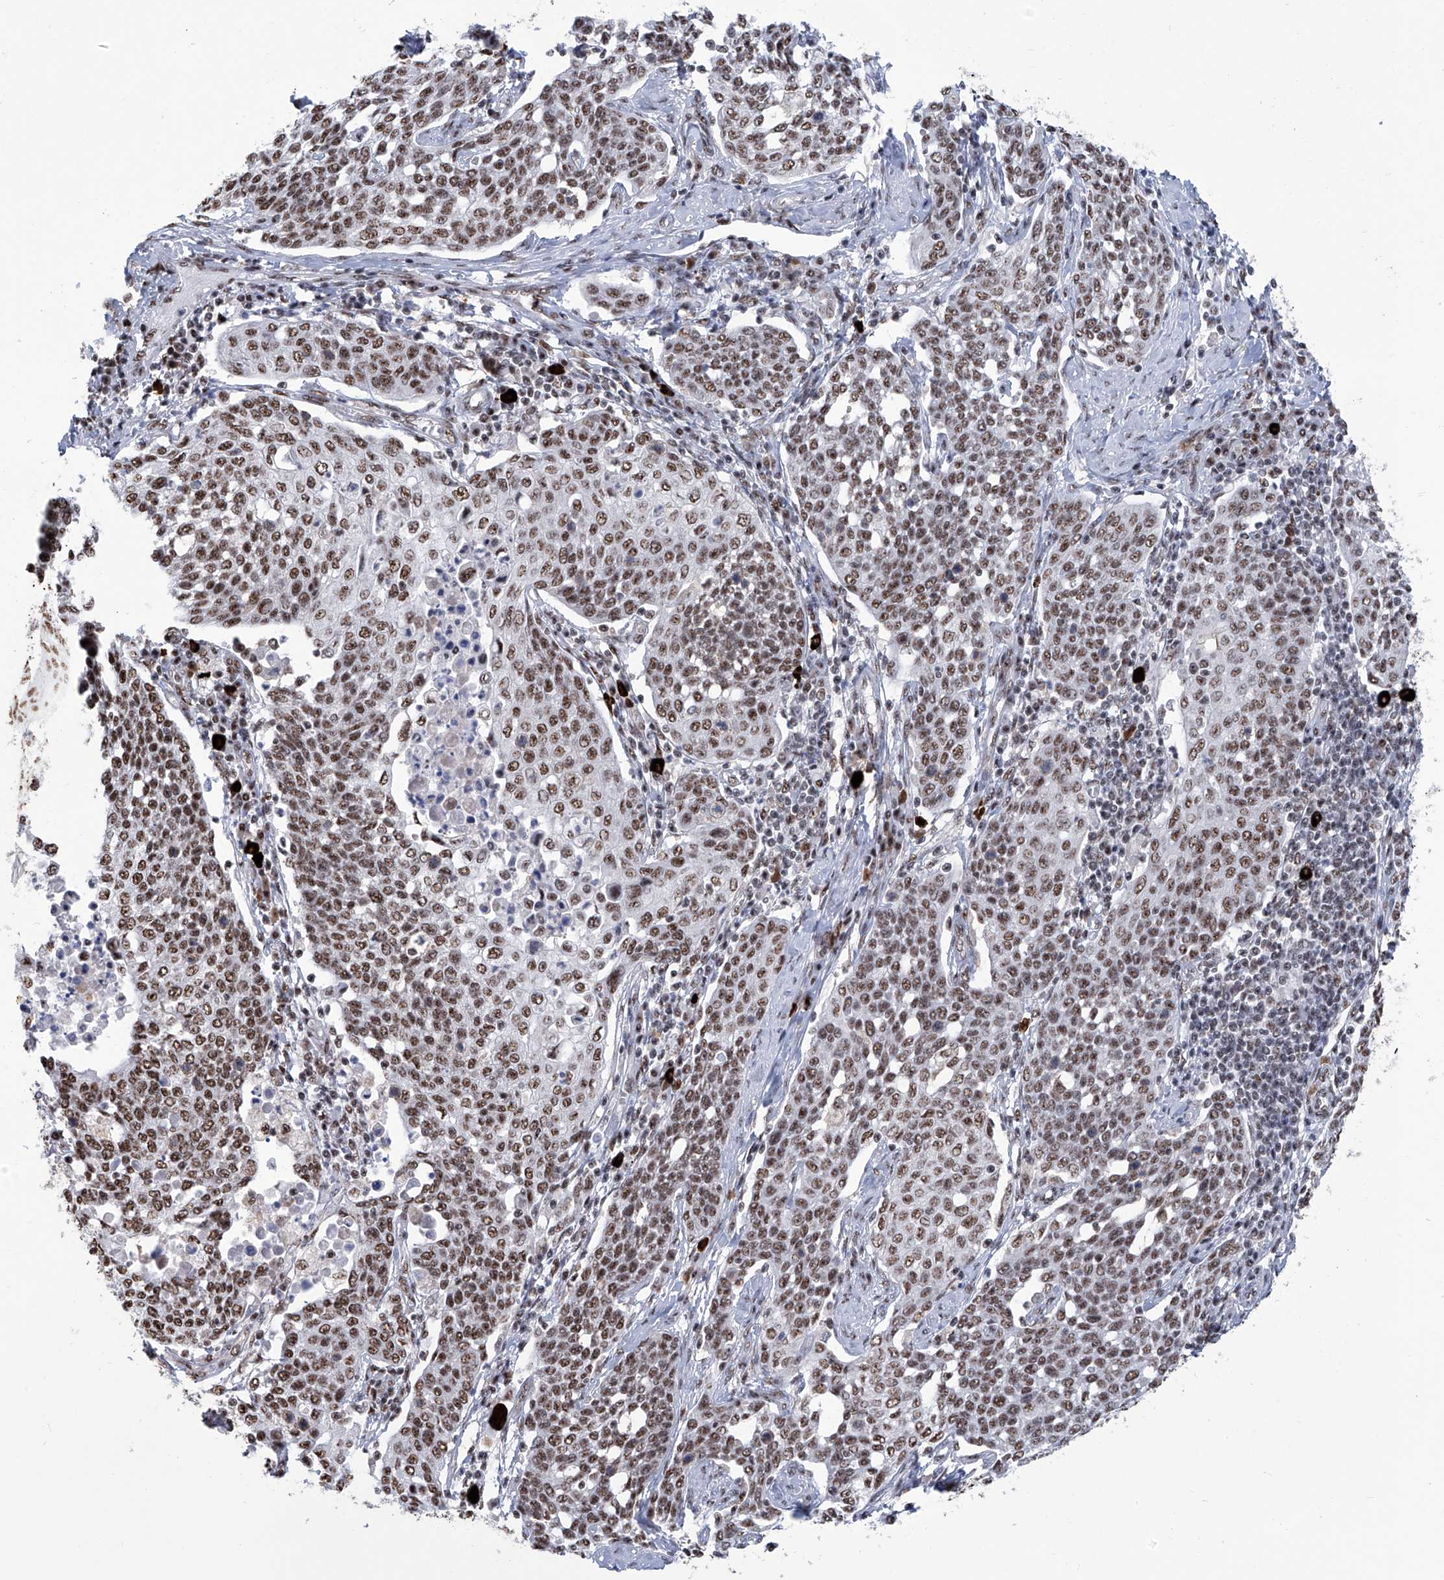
{"staining": {"intensity": "moderate", "quantity": ">75%", "location": "nuclear"}, "tissue": "cervical cancer", "cell_type": "Tumor cells", "image_type": "cancer", "snomed": [{"axis": "morphology", "description": "Squamous cell carcinoma, NOS"}, {"axis": "topography", "description": "Cervix"}], "caption": "Immunohistochemistry of squamous cell carcinoma (cervical) exhibits medium levels of moderate nuclear expression in approximately >75% of tumor cells.", "gene": "FBXL4", "patient": {"sex": "female", "age": 34}}